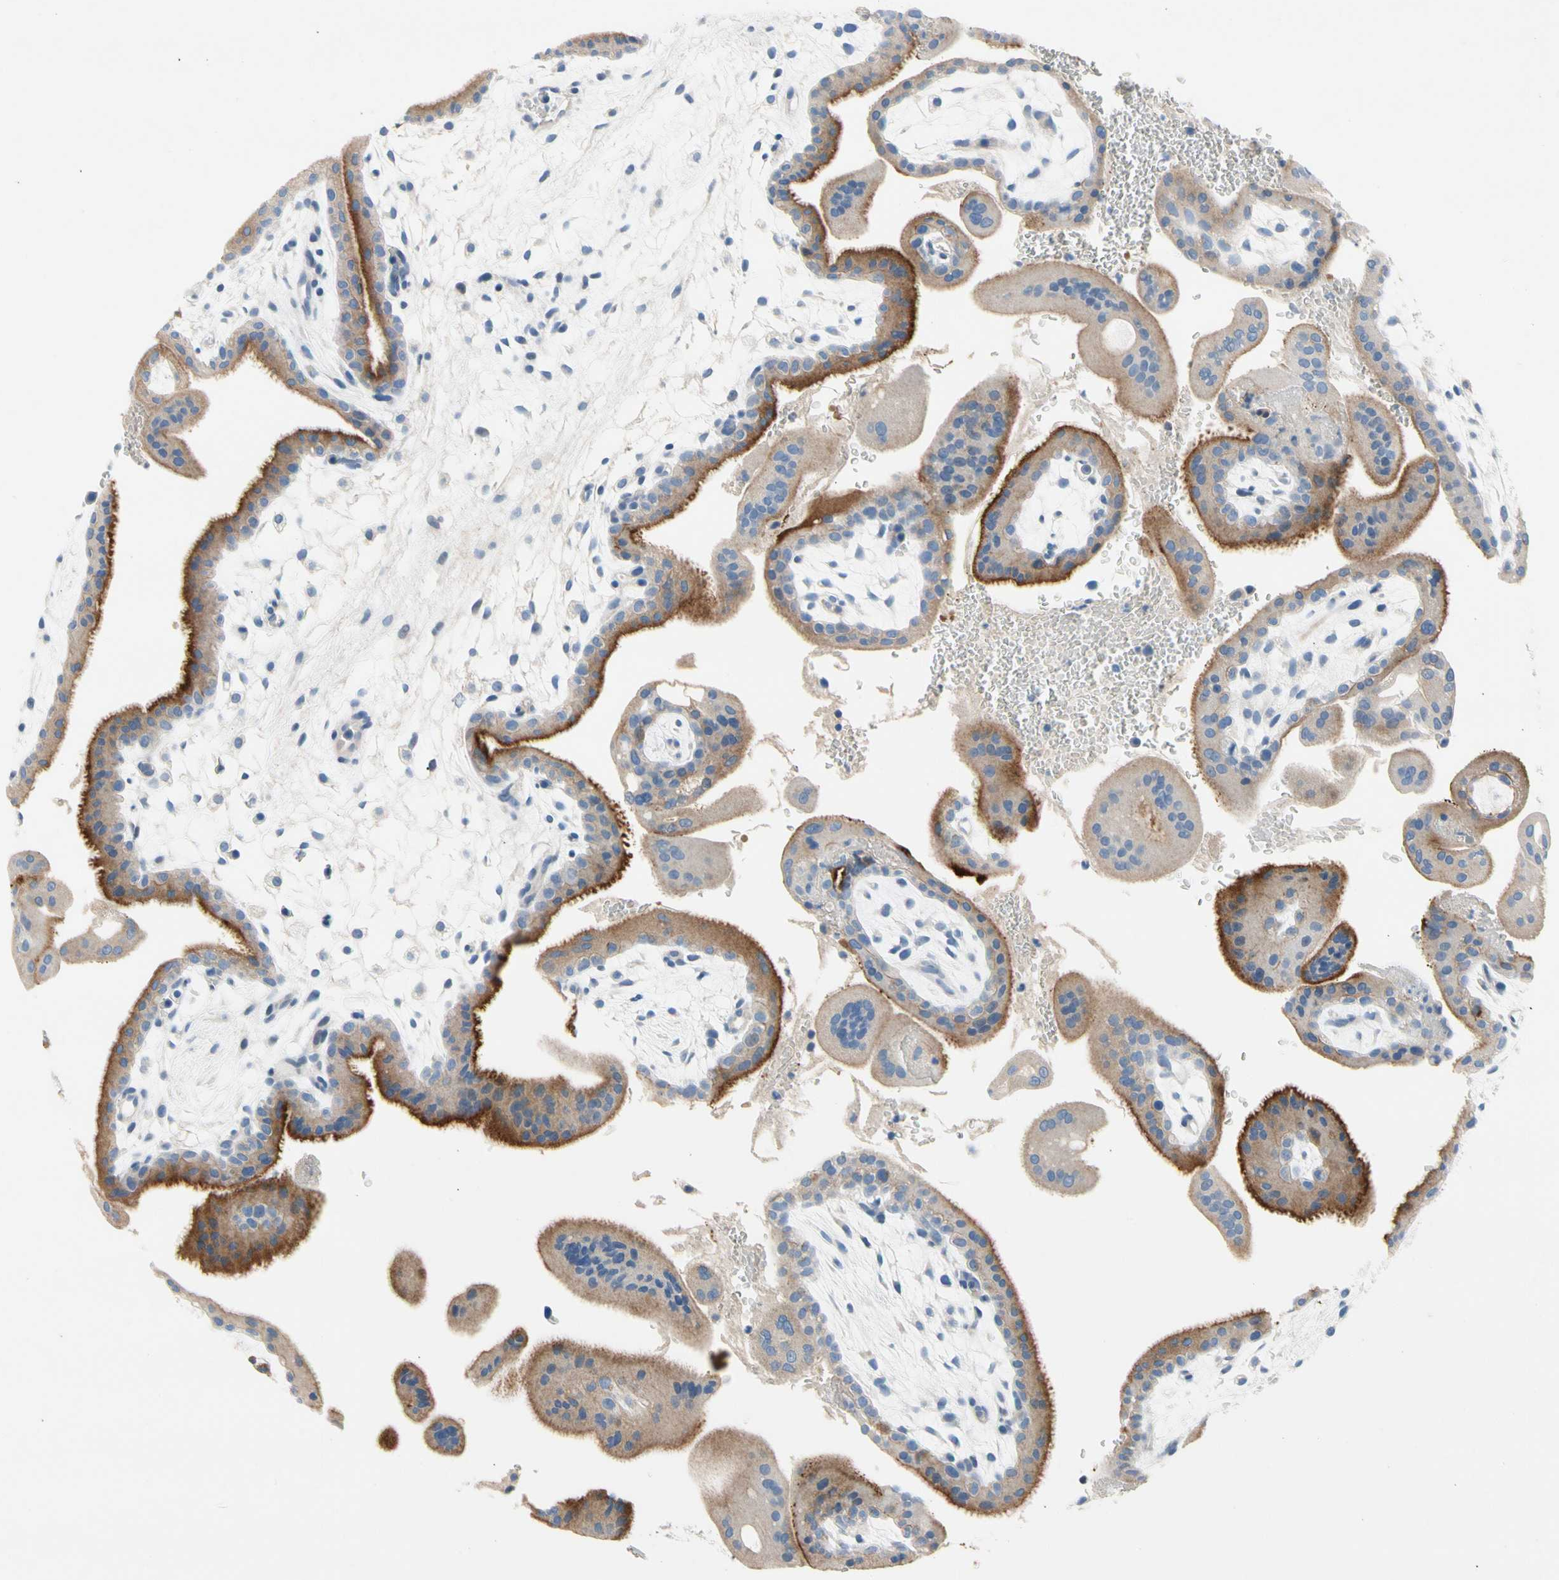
{"staining": {"intensity": "negative", "quantity": "none", "location": "none"}, "tissue": "placenta", "cell_type": "Decidual cells", "image_type": "normal", "snomed": [{"axis": "morphology", "description": "Normal tissue, NOS"}, {"axis": "topography", "description": "Placenta"}], "caption": "High power microscopy photomicrograph of an immunohistochemistry micrograph of unremarkable placenta, revealing no significant staining in decidual cells.", "gene": "CA14", "patient": {"sex": "female", "age": 35}}